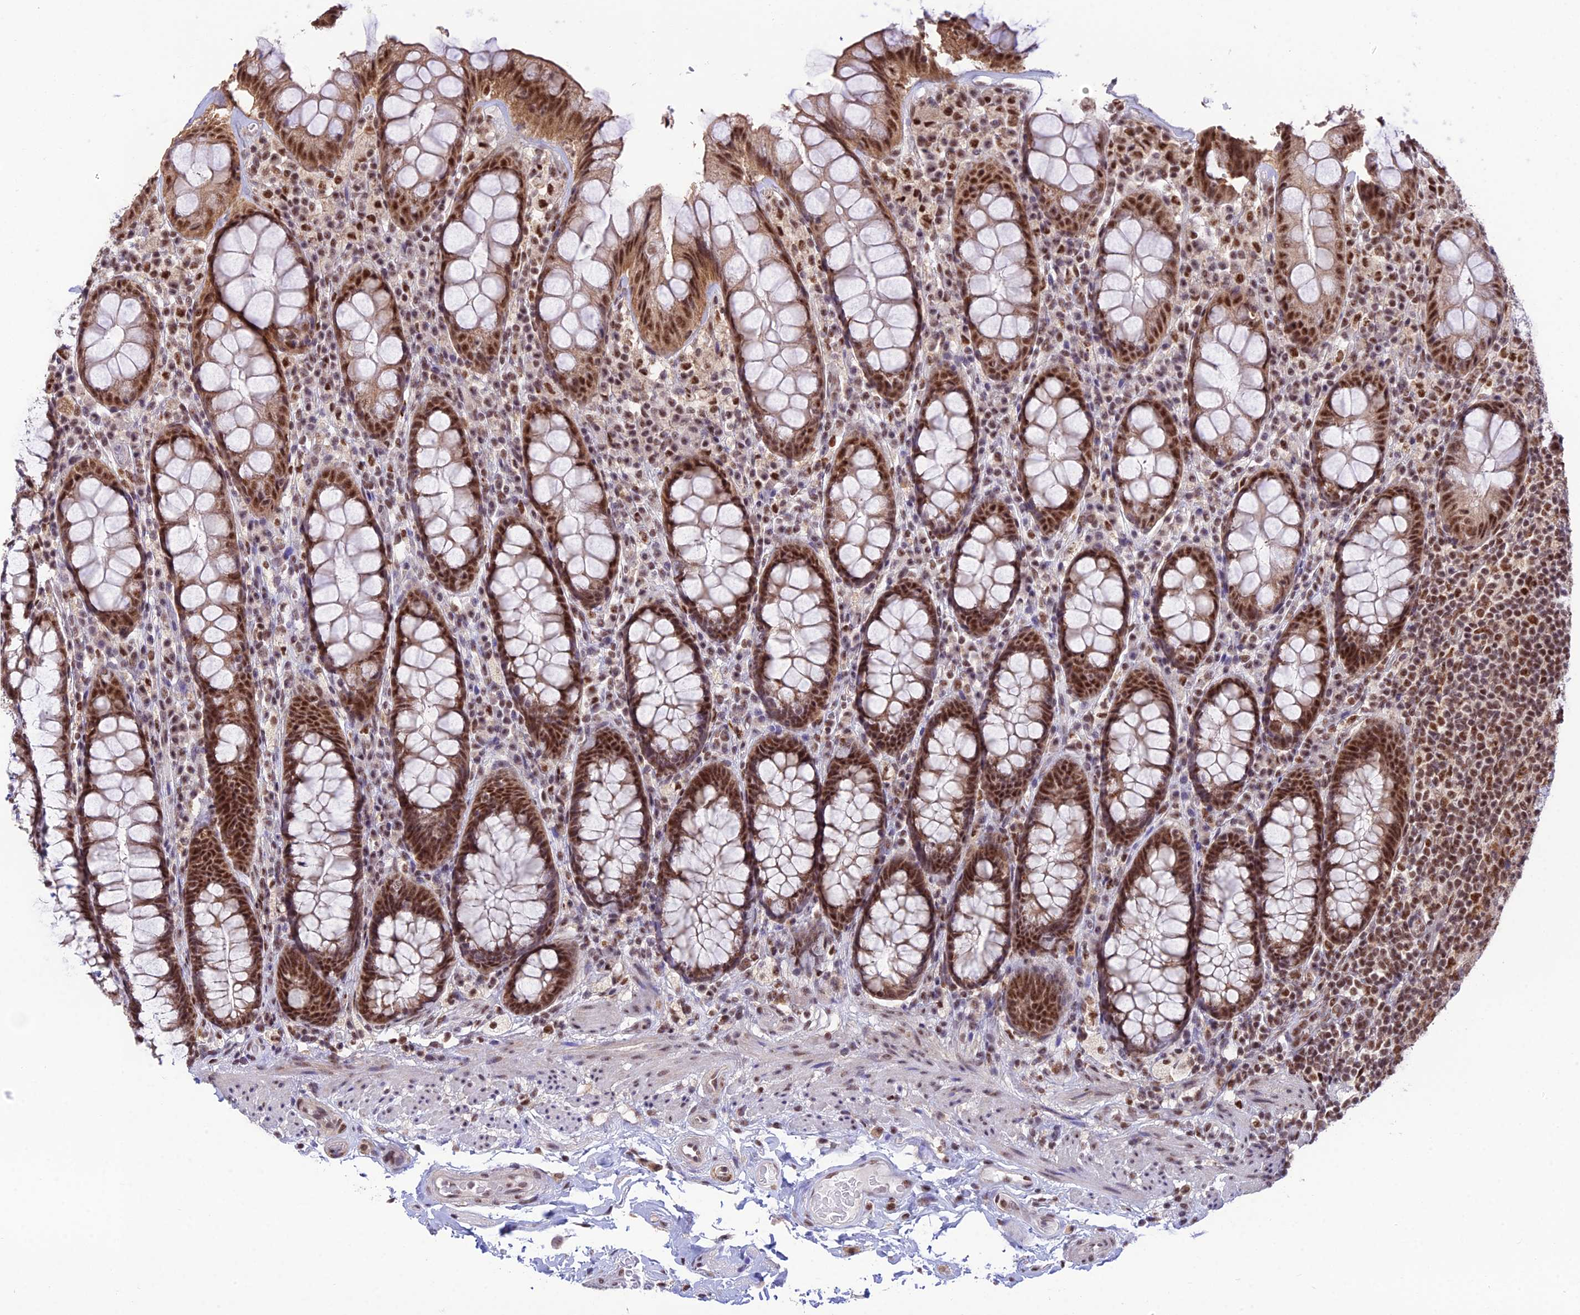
{"staining": {"intensity": "moderate", "quantity": ">75%", "location": "nuclear"}, "tissue": "rectum", "cell_type": "Glandular cells", "image_type": "normal", "snomed": [{"axis": "morphology", "description": "Normal tissue, NOS"}, {"axis": "topography", "description": "Rectum"}], "caption": "Immunohistochemical staining of unremarkable rectum demonstrates moderate nuclear protein staining in approximately >75% of glandular cells.", "gene": "THOC7", "patient": {"sex": "male", "age": 83}}